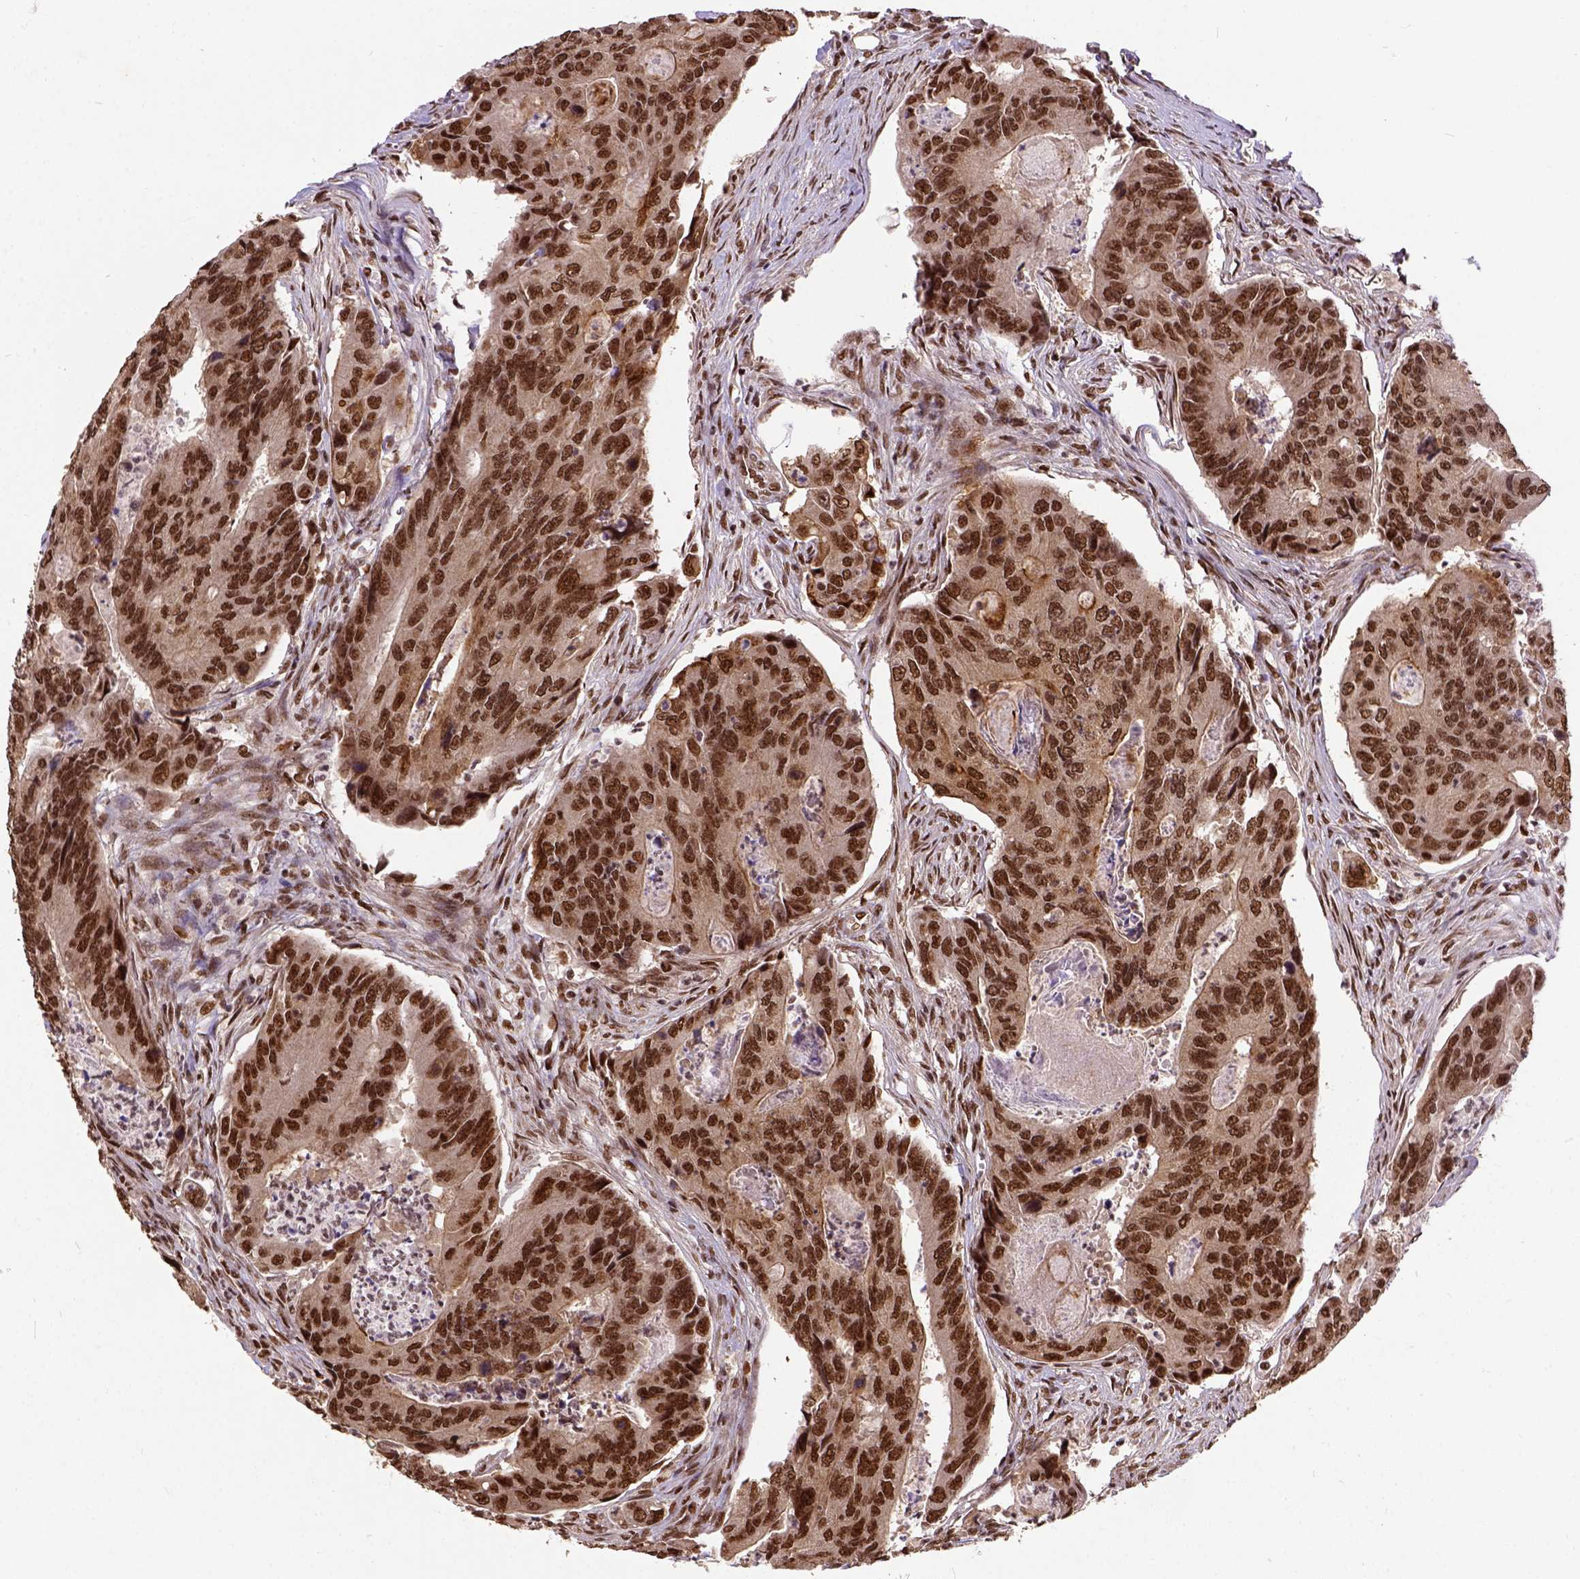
{"staining": {"intensity": "moderate", "quantity": ">75%", "location": "nuclear"}, "tissue": "colorectal cancer", "cell_type": "Tumor cells", "image_type": "cancer", "snomed": [{"axis": "morphology", "description": "Adenocarcinoma, NOS"}, {"axis": "topography", "description": "Colon"}], "caption": "Immunohistochemistry image of human colorectal cancer stained for a protein (brown), which reveals medium levels of moderate nuclear staining in about >75% of tumor cells.", "gene": "NACC1", "patient": {"sex": "female", "age": 67}}